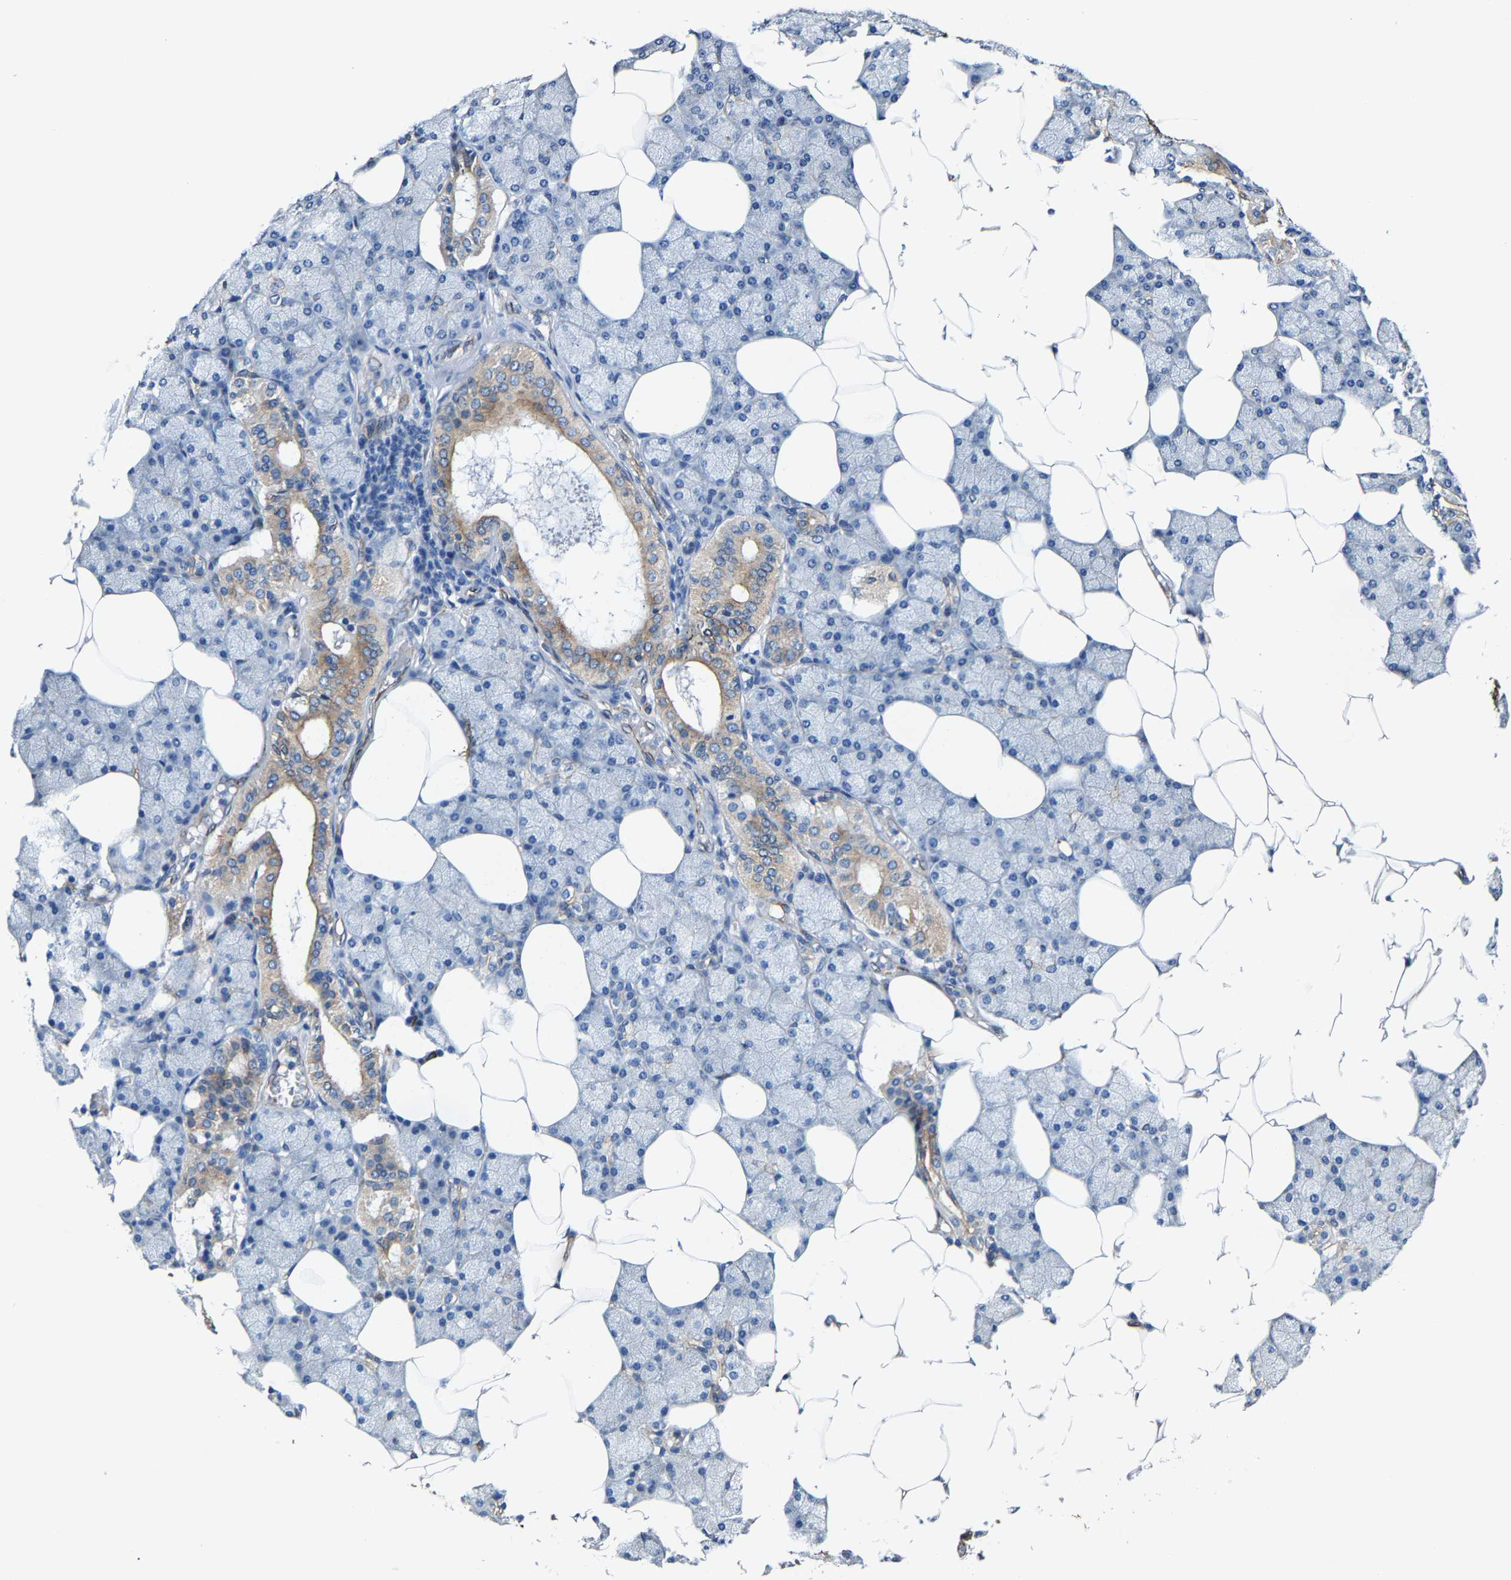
{"staining": {"intensity": "weak", "quantity": "25%-75%", "location": "cytoplasmic/membranous"}, "tissue": "salivary gland", "cell_type": "Glandular cells", "image_type": "normal", "snomed": [{"axis": "morphology", "description": "Normal tissue, NOS"}, {"axis": "topography", "description": "Salivary gland"}], "caption": "Protein expression analysis of benign human salivary gland reveals weak cytoplasmic/membranous expression in about 25%-75% of glandular cells.", "gene": "MMEL1", "patient": {"sex": "male", "age": 62}}